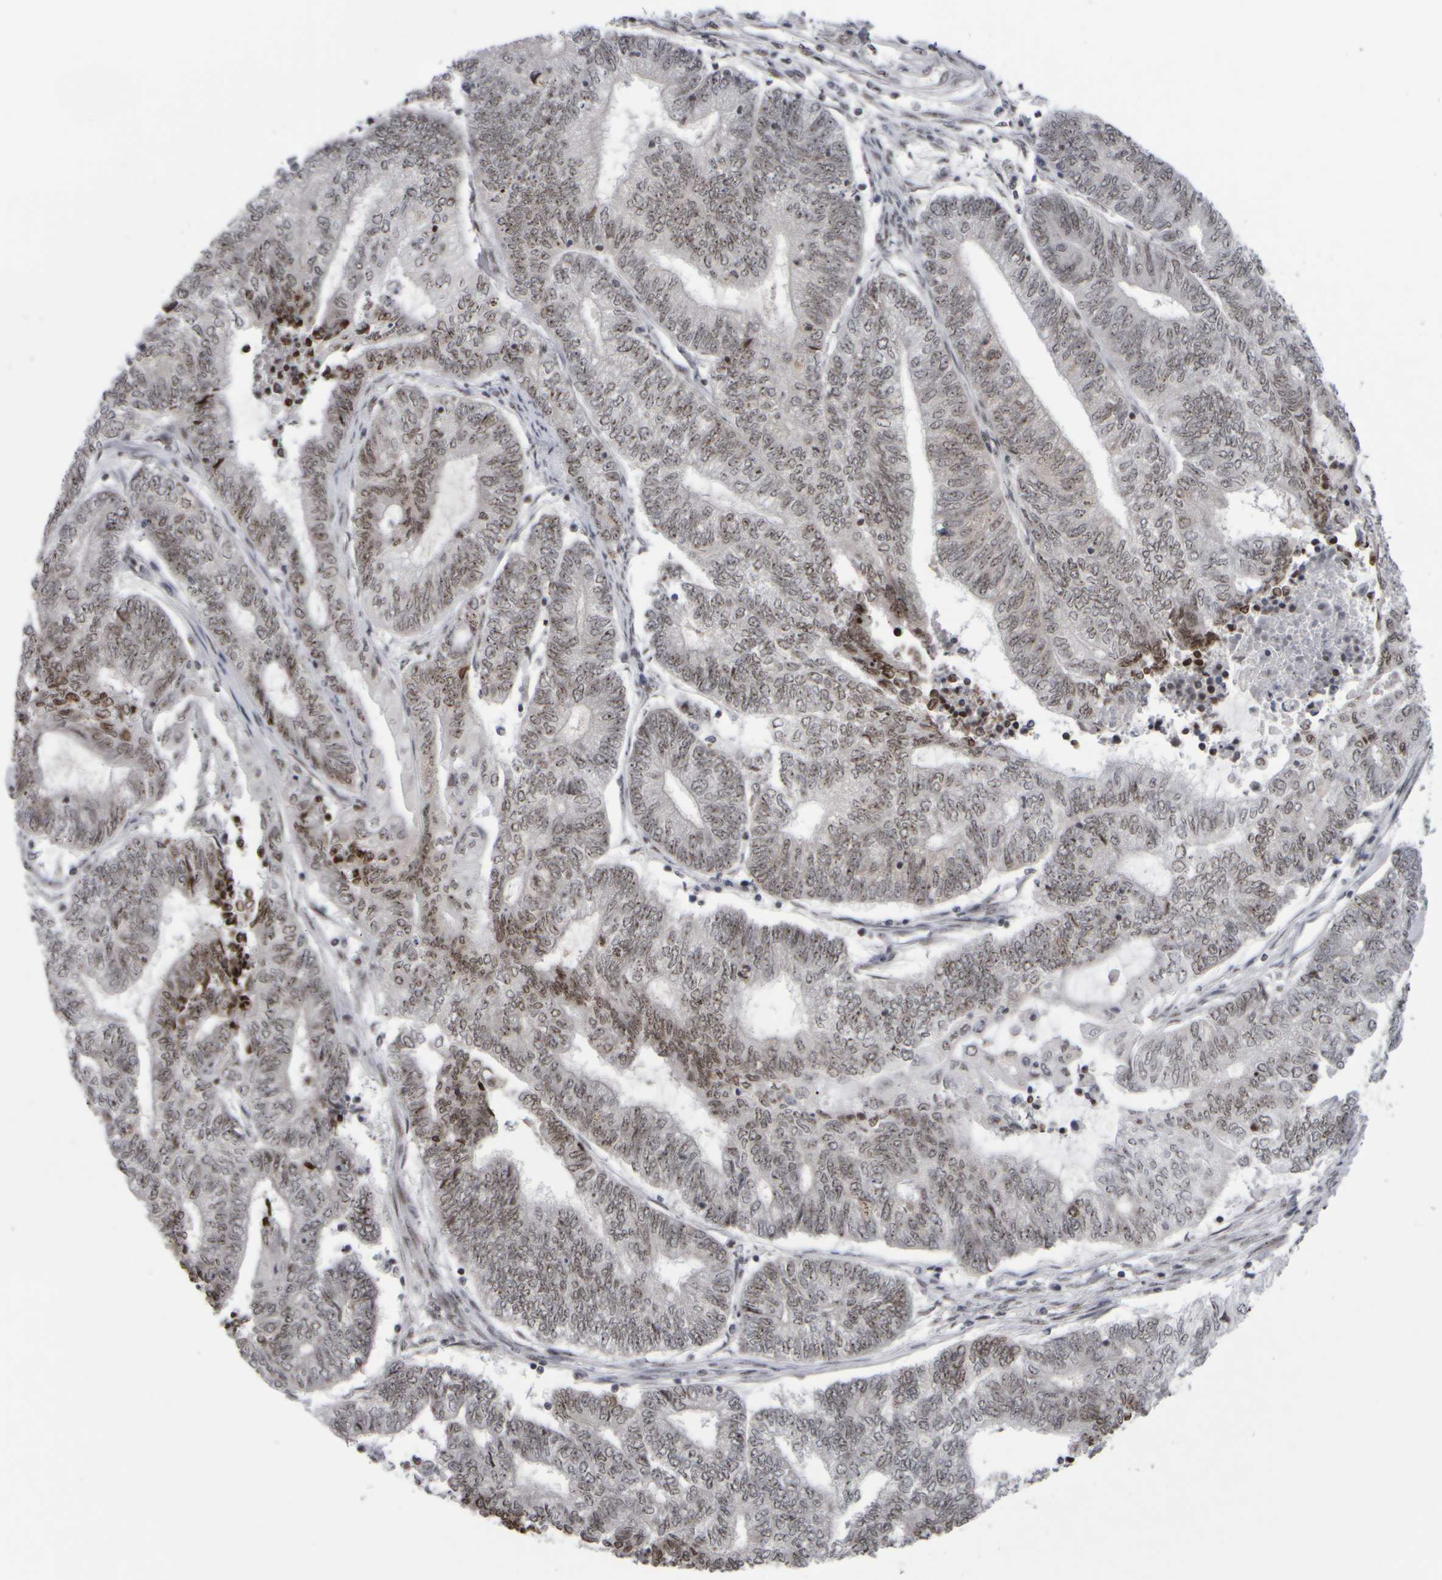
{"staining": {"intensity": "weak", "quantity": ">75%", "location": "nuclear"}, "tissue": "endometrial cancer", "cell_type": "Tumor cells", "image_type": "cancer", "snomed": [{"axis": "morphology", "description": "Adenocarcinoma, NOS"}, {"axis": "topography", "description": "Uterus"}, {"axis": "topography", "description": "Endometrium"}], "caption": "Protein staining of endometrial cancer (adenocarcinoma) tissue exhibits weak nuclear staining in about >75% of tumor cells. (IHC, brightfield microscopy, high magnification).", "gene": "SURF6", "patient": {"sex": "female", "age": 70}}